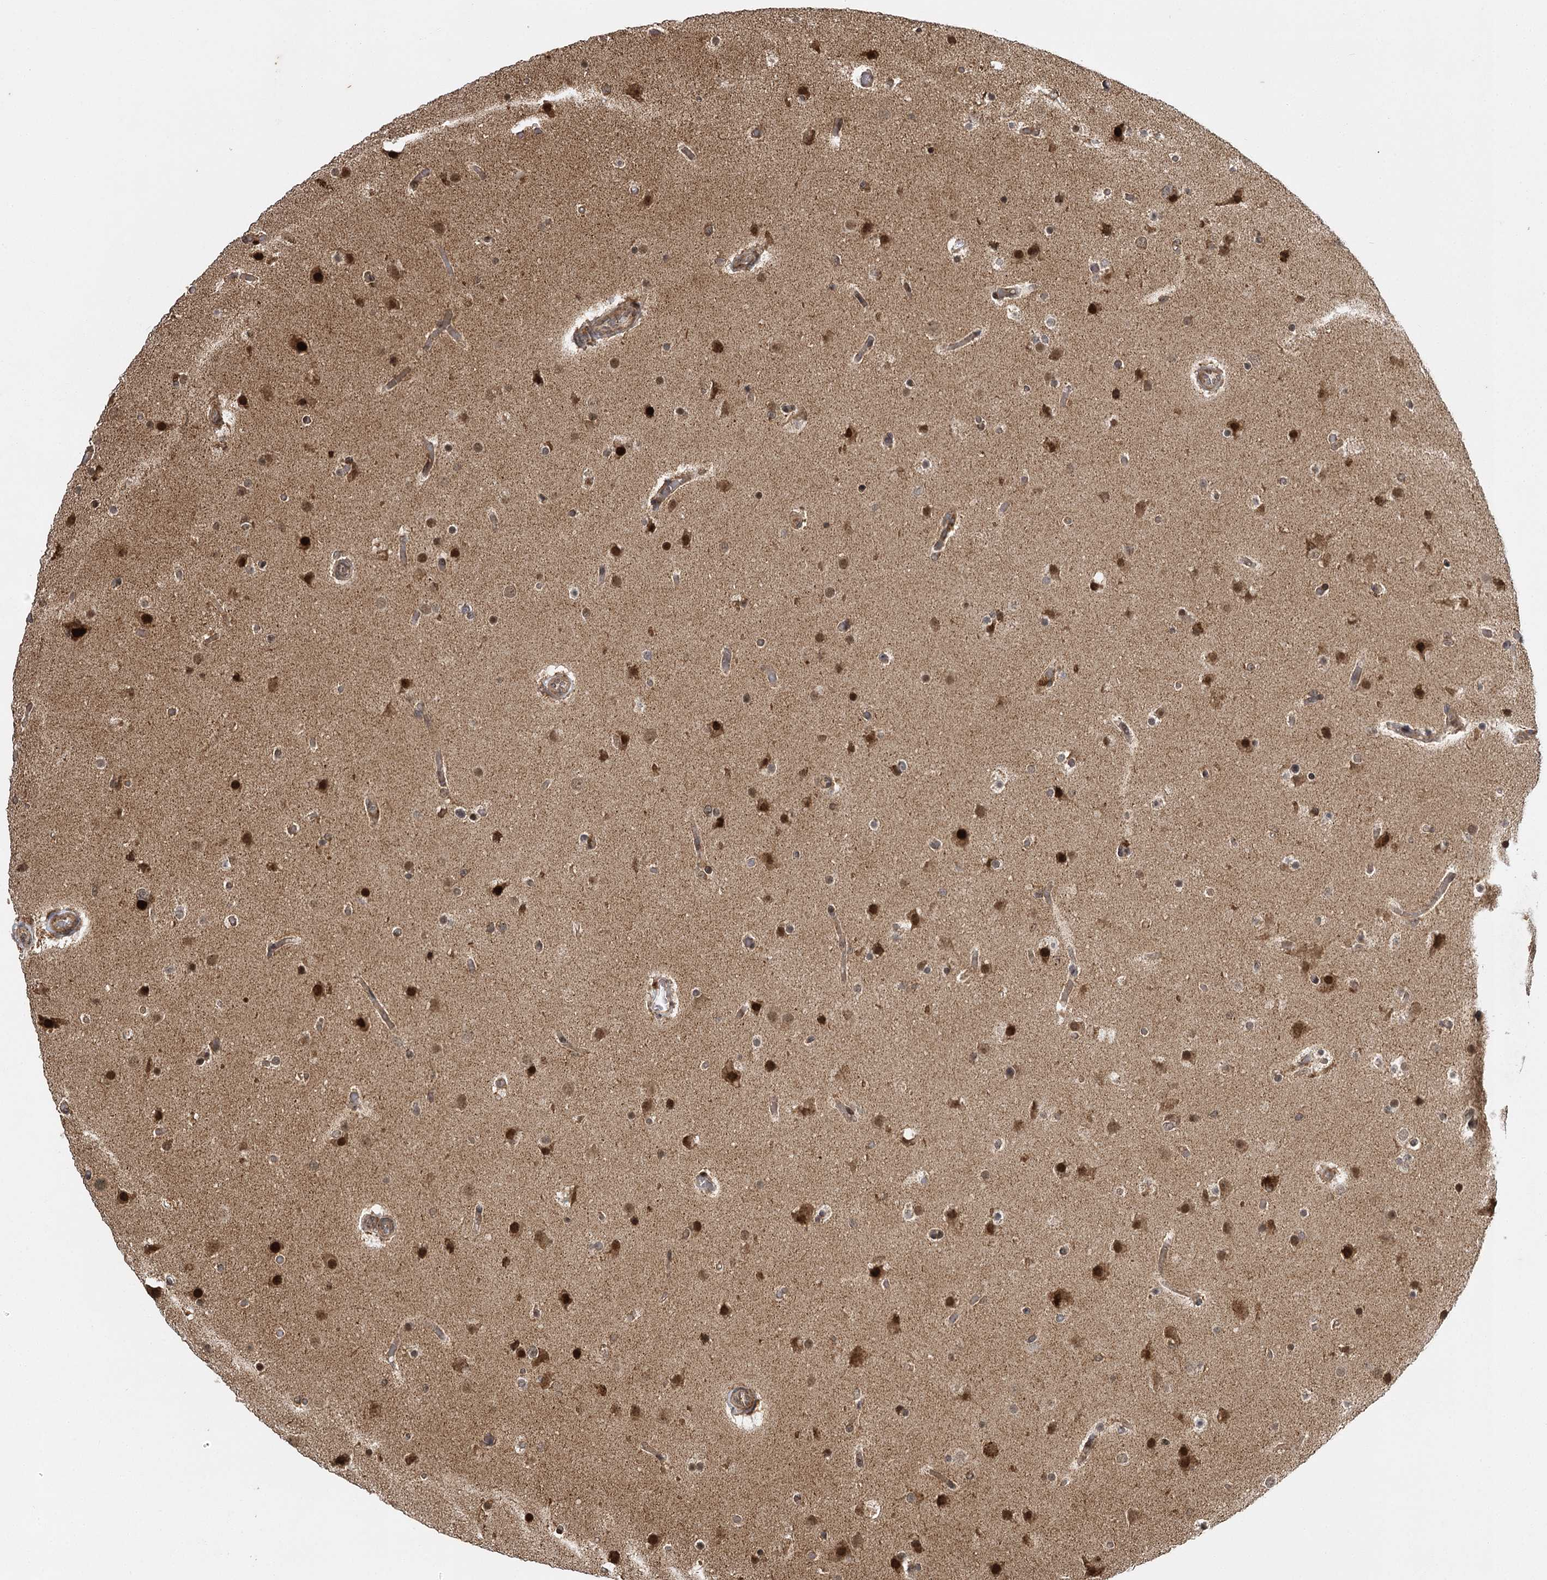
{"staining": {"intensity": "strong", "quantity": "<25%", "location": "nuclear"}, "tissue": "glioma", "cell_type": "Tumor cells", "image_type": "cancer", "snomed": [{"axis": "morphology", "description": "Glioma, malignant, High grade"}, {"axis": "topography", "description": "Cerebral cortex"}], "caption": "IHC histopathology image of neoplastic tissue: human malignant glioma (high-grade) stained using immunohistochemistry exhibits medium levels of strong protein expression localized specifically in the nuclear of tumor cells, appearing as a nuclear brown color.", "gene": "IL11RA", "patient": {"sex": "female", "age": 36}}